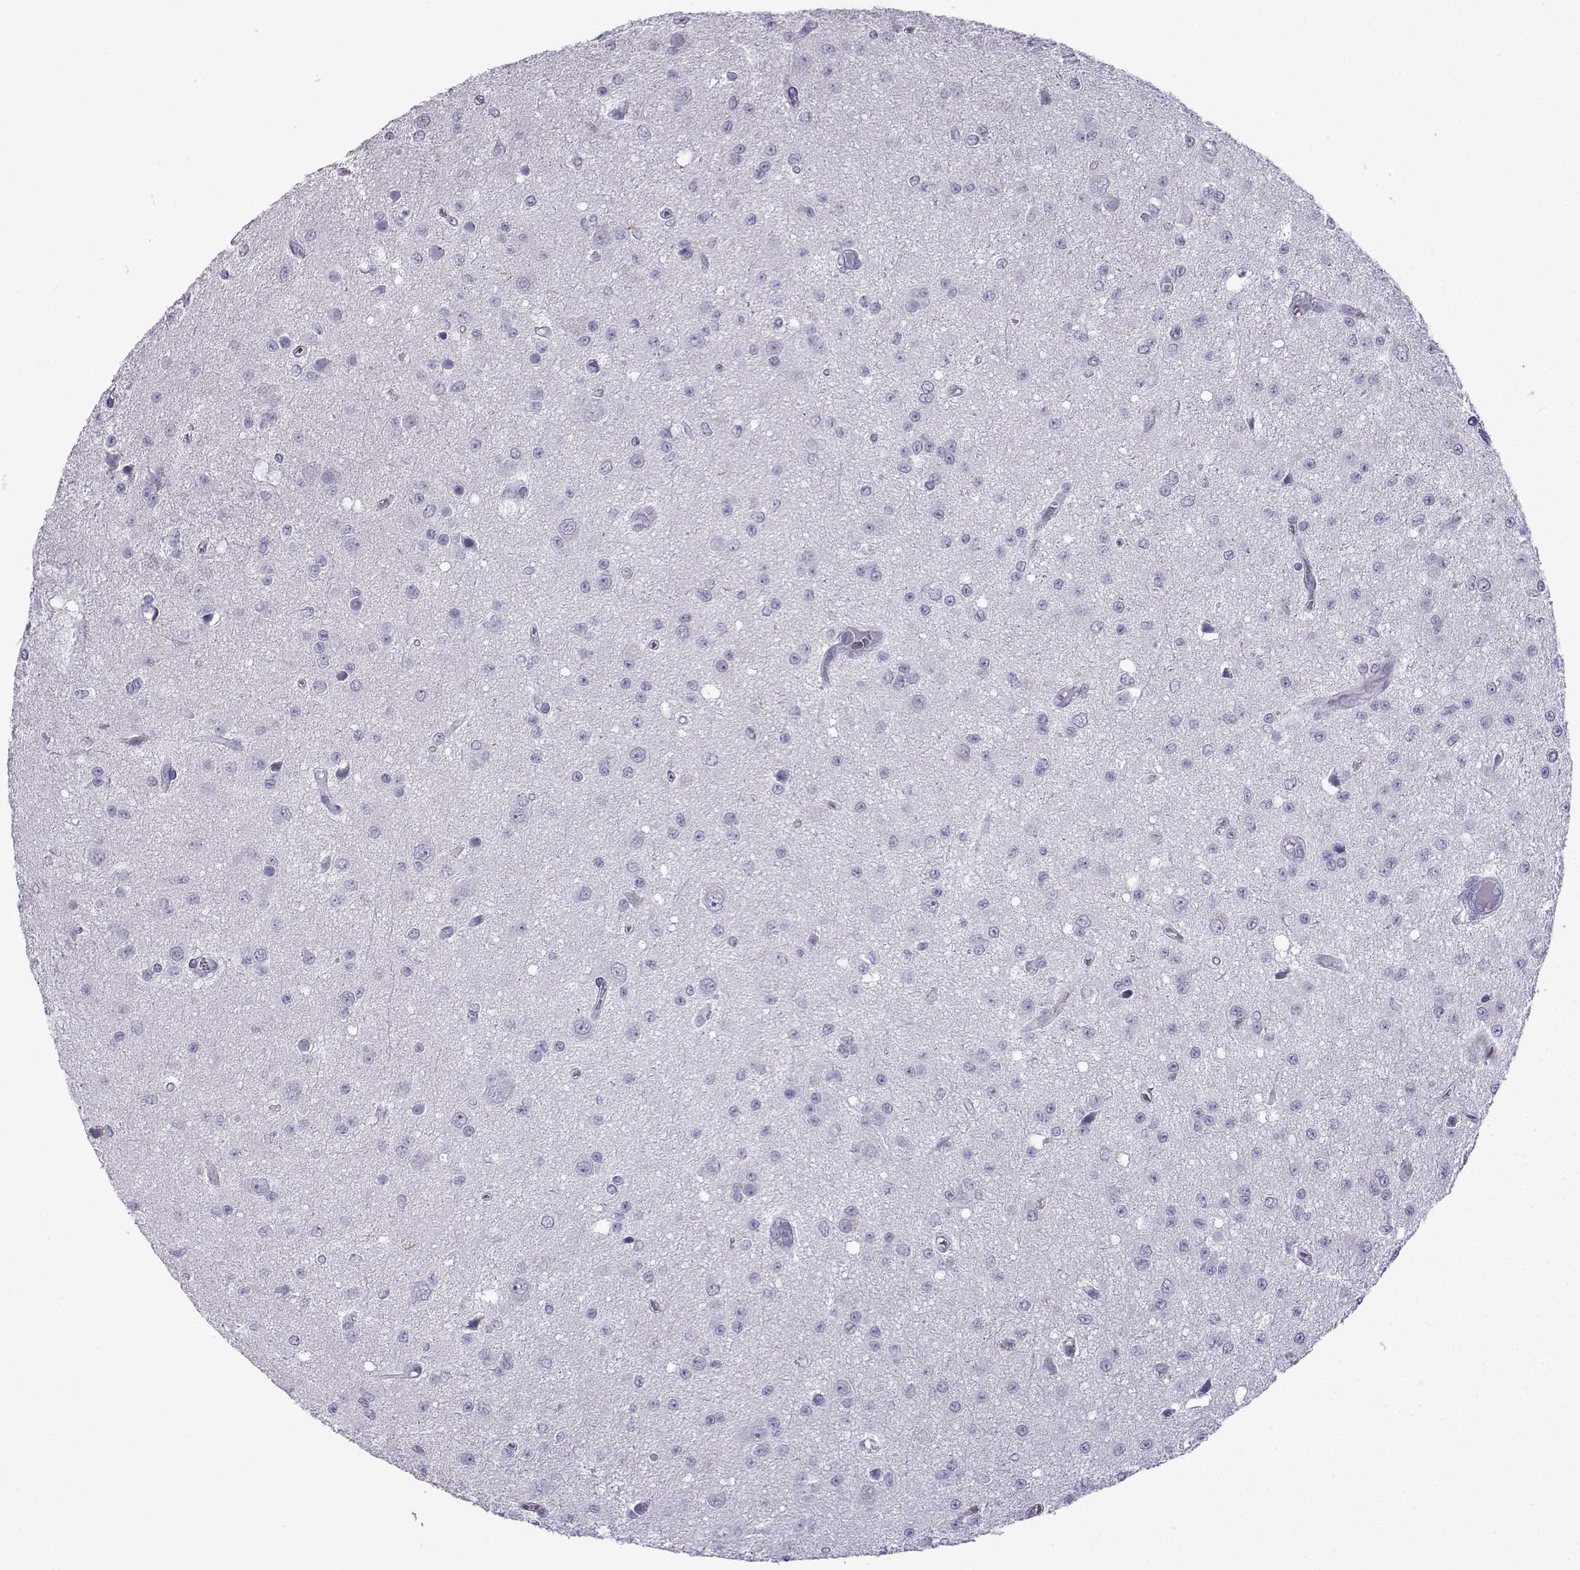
{"staining": {"intensity": "negative", "quantity": "none", "location": "none"}, "tissue": "glioma", "cell_type": "Tumor cells", "image_type": "cancer", "snomed": [{"axis": "morphology", "description": "Glioma, malignant, Low grade"}, {"axis": "topography", "description": "Brain"}], "caption": "This is an IHC image of human malignant low-grade glioma. There is no staining in tumor cells.", "gene": "TRIM46", "patient": {"sex": "female", "age": 45}}